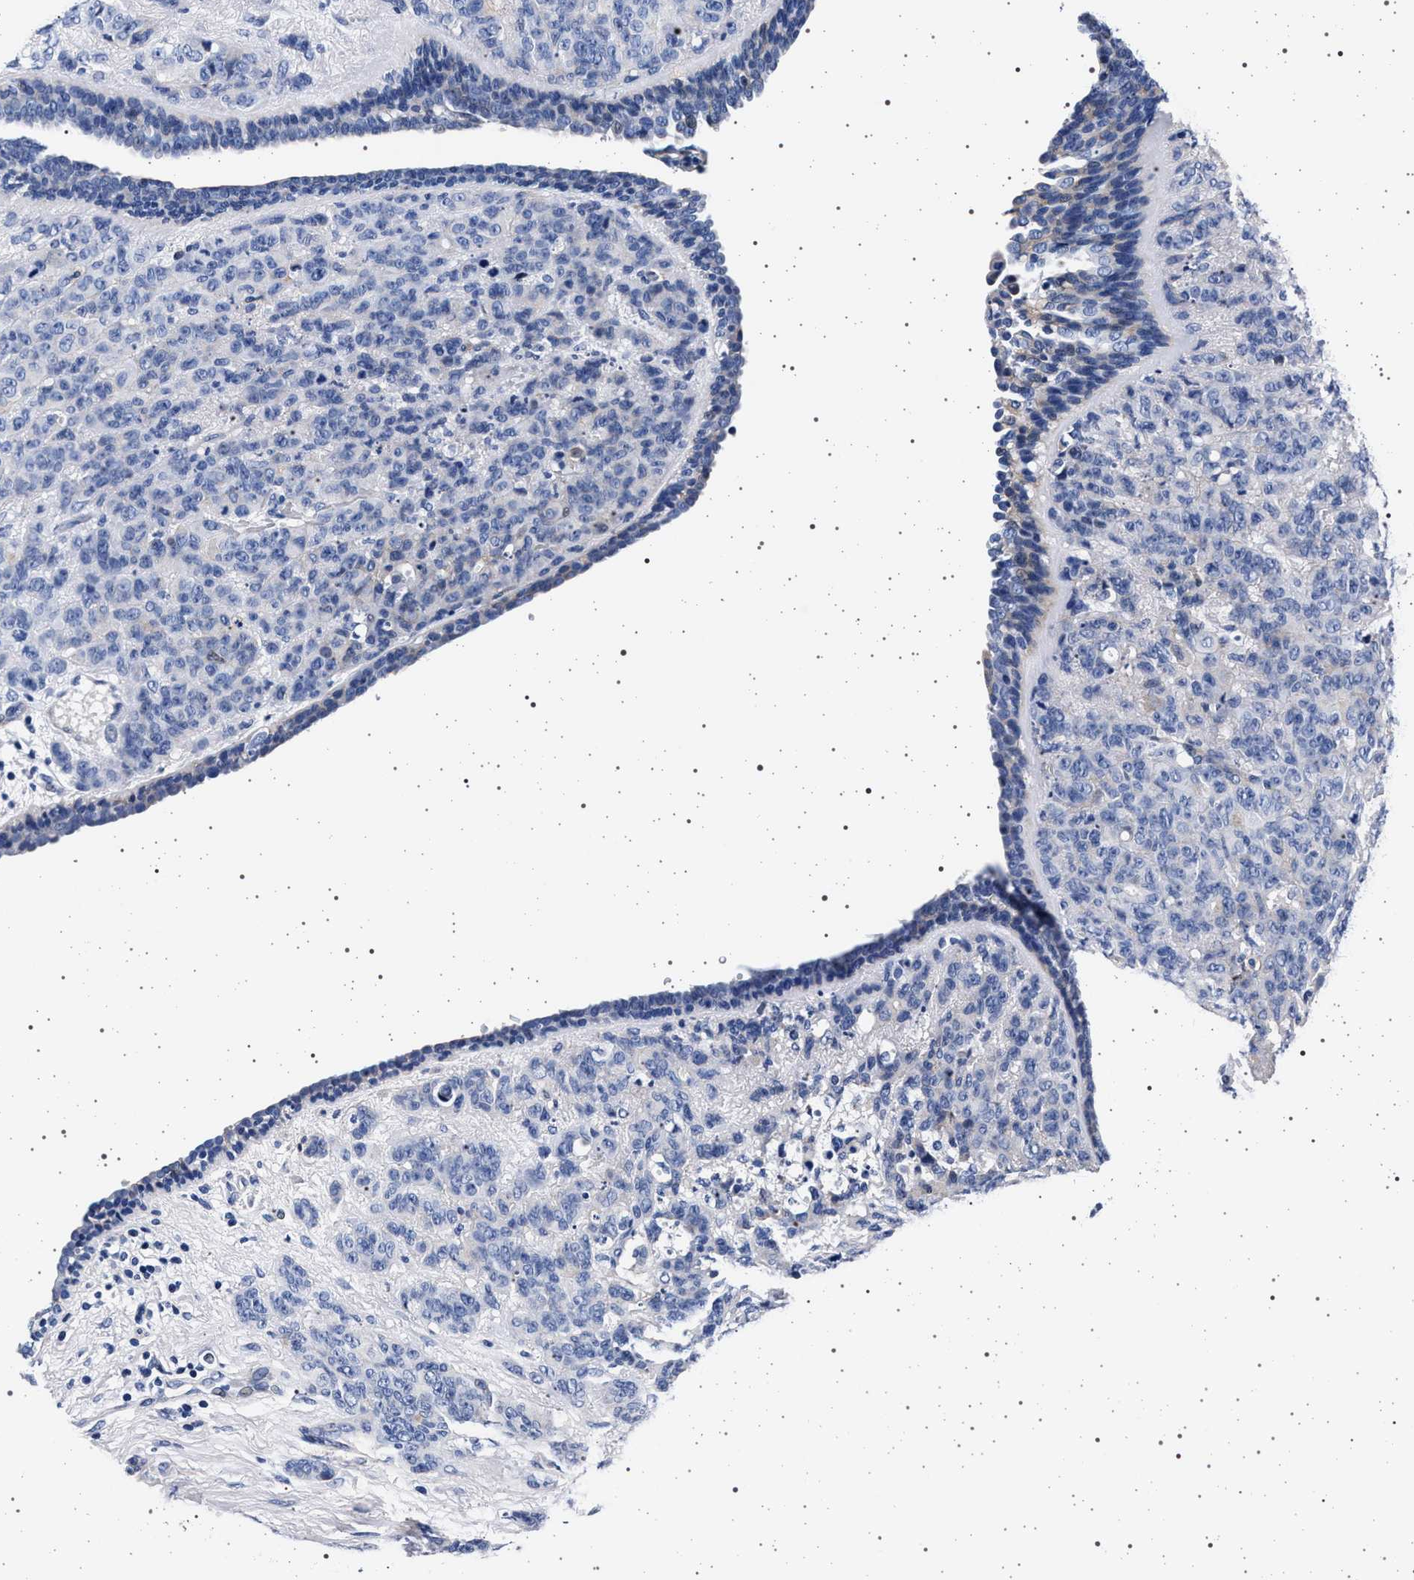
{"staining": {"intensity": "negative", "quantity": "none", "location": "none"}, "tissue": "breast cancer", "cell_type": "Tumor cells", "image_type": "cancer", "snomed": [{"axis": "morphology", "description": "Duct carcinoma"}, {"axis": "topography", "description": "Breast"}], "caption": "Breast infiltrating ductal carcinoma was stained to show a protein in brown. There is no significant expression in tumor cells.", "gene": "SLC9A1", "patient": {"sex": "female", "age": 40}}